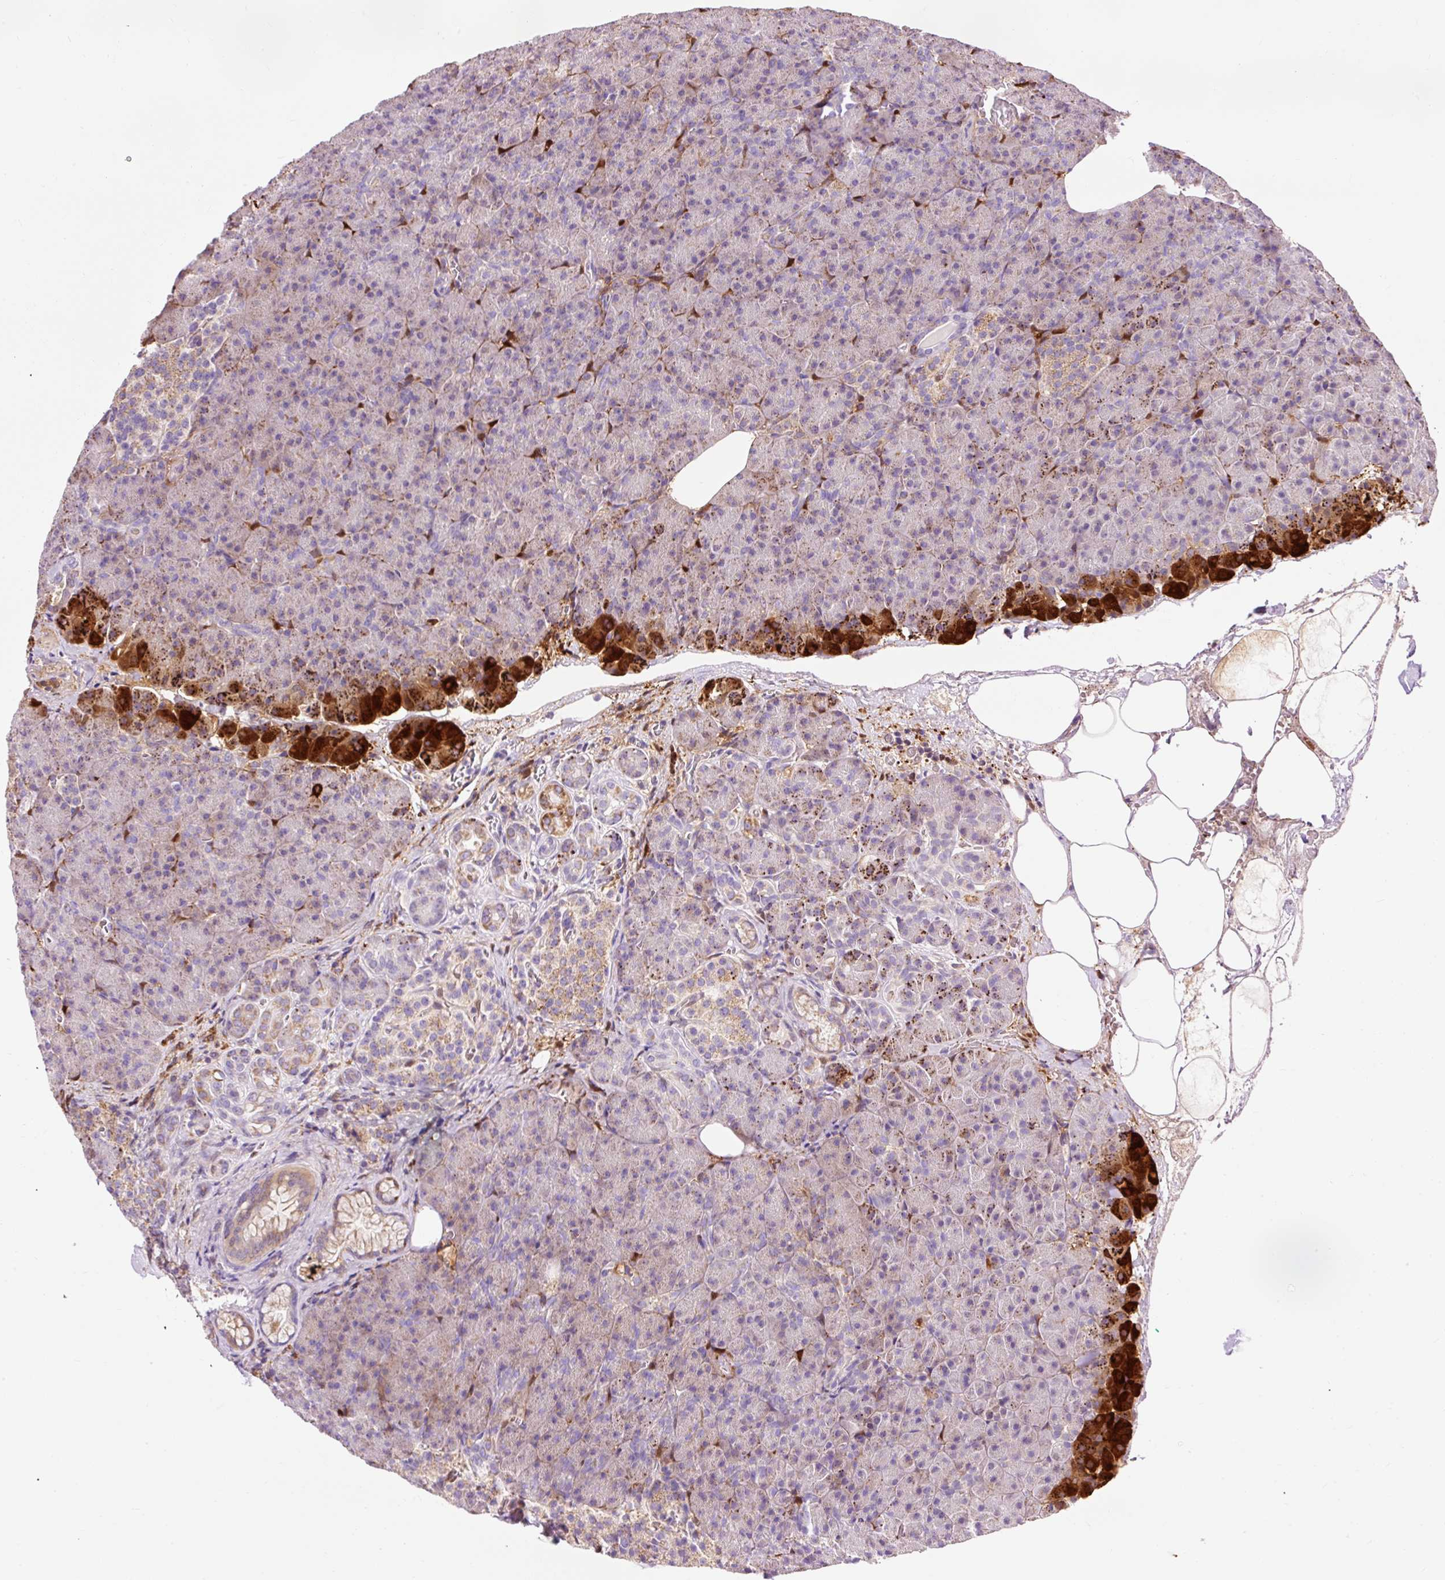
{"staining": {"intensity": "strong", "quantity": "25%-75%", "location": "cytoplasmic/membranous"}, "tissue": "pancreas", "cell_type": "Exocrine glandular cells", "image_type": "normal", "snomed": [{"axis": "morphology", "description": "Normal tissue, NOS"}, {"axis": "topography", "description": "Pancreas"}], "caption": "A high-resolution micrograph shows immunohistochemistry (IHC) staining of benign pancreas, which exhibits strong cytoplasmic/membranous expression in approximately 25%-75% of exocrine glandular cells. (brown staining indicates protein expression, while blue staining denotes nuclei).", "gene": "CD83", "patient": {"sex": "female", "age": 74}}